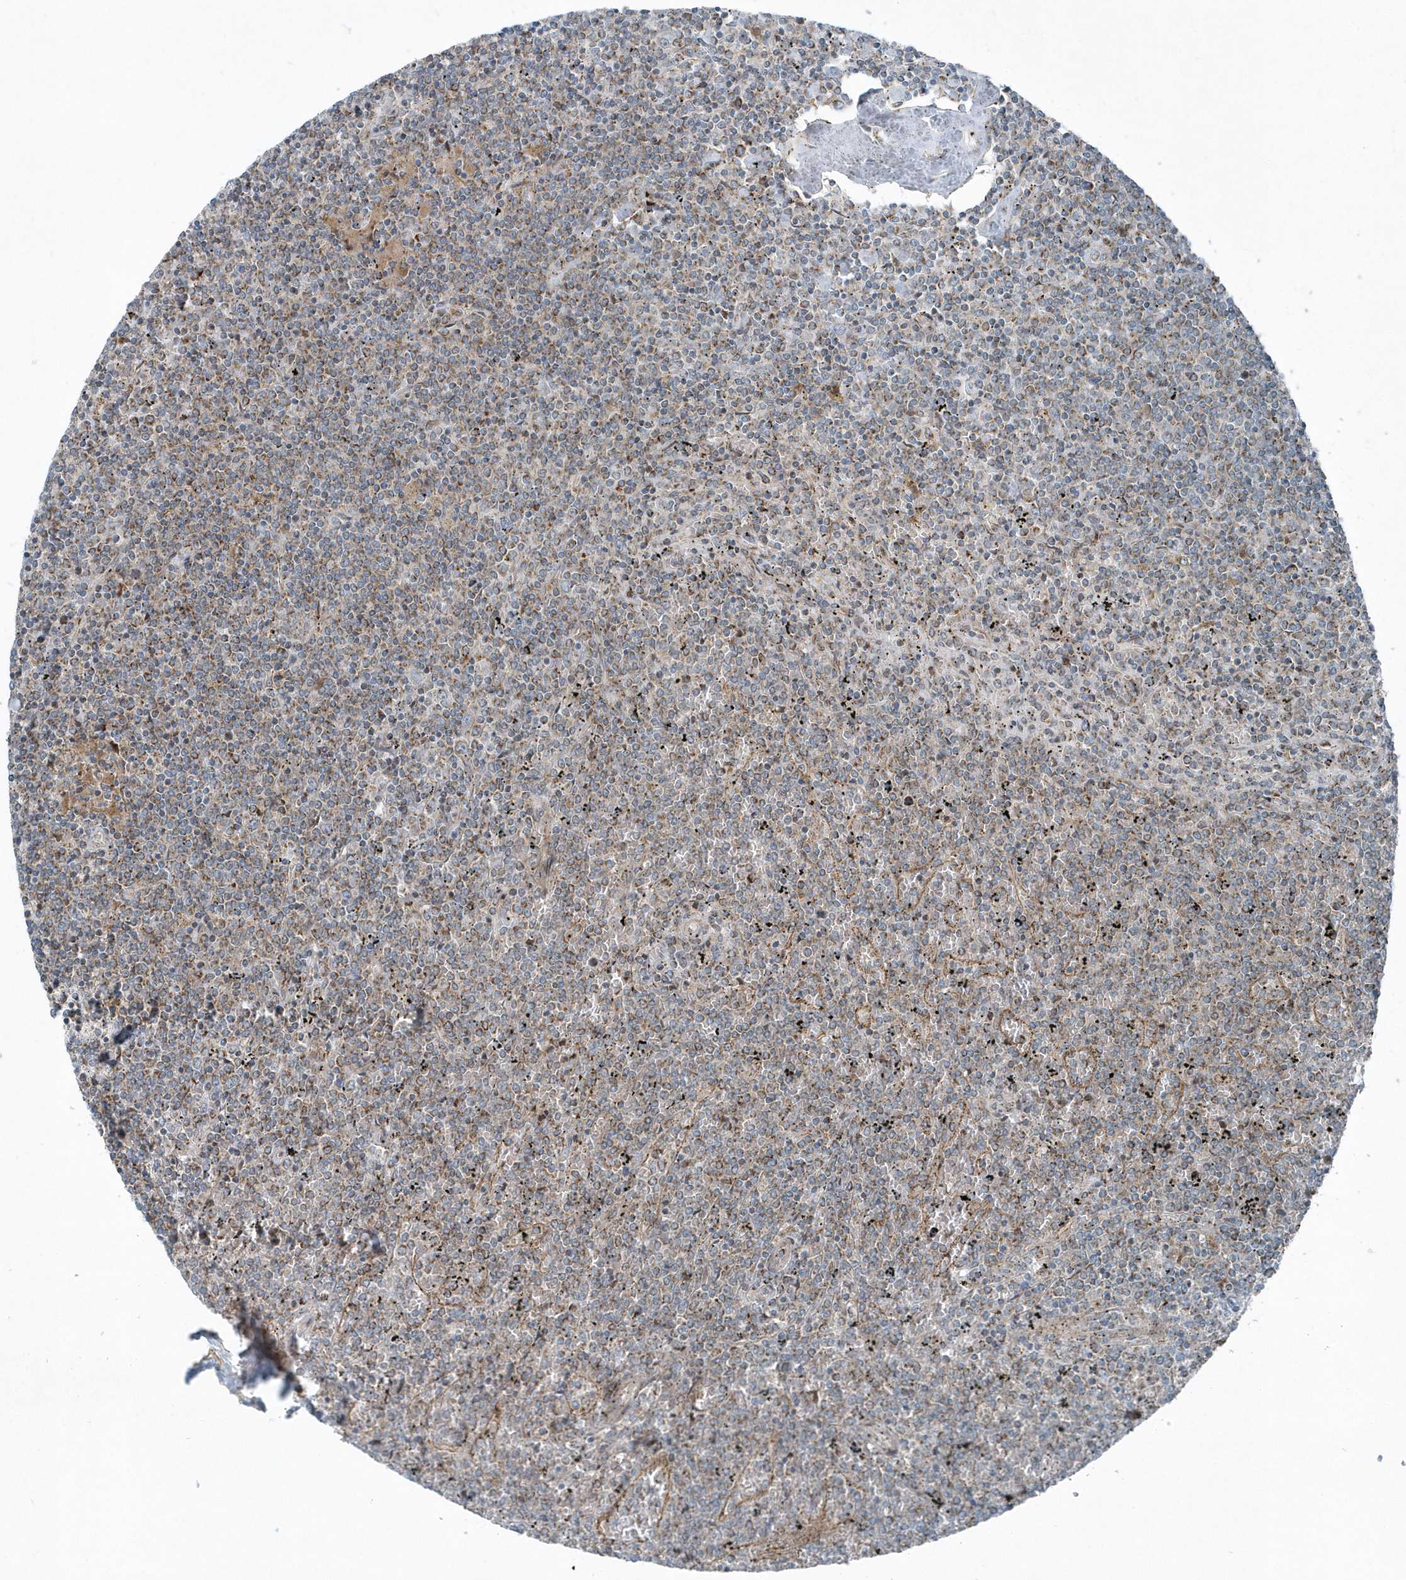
{"staining": {"intensity": "moderate", "quantity": "<25%", "location": "cytoplasmic/membranous"}, "tissue": "lymphoma", "cell_type": "Tumor cells", "image_type": "cancer", "snomed": [{"axis": "morphology", "description": "Malignant lymphoma, non-Hodgkin's type, Low grade"}, {"axis": "topography", "description": "Spleen"}], "caption": "DAB immunohistochemical staining of low-grade malignant lymphoma, non-Hodgkin's type demonstrates moderate cytoplasmic/membranous protein positivity in approximately <25% of tumor cells.", "gene": "GCC2", "patient": {"sex": "female", "age": 19}}